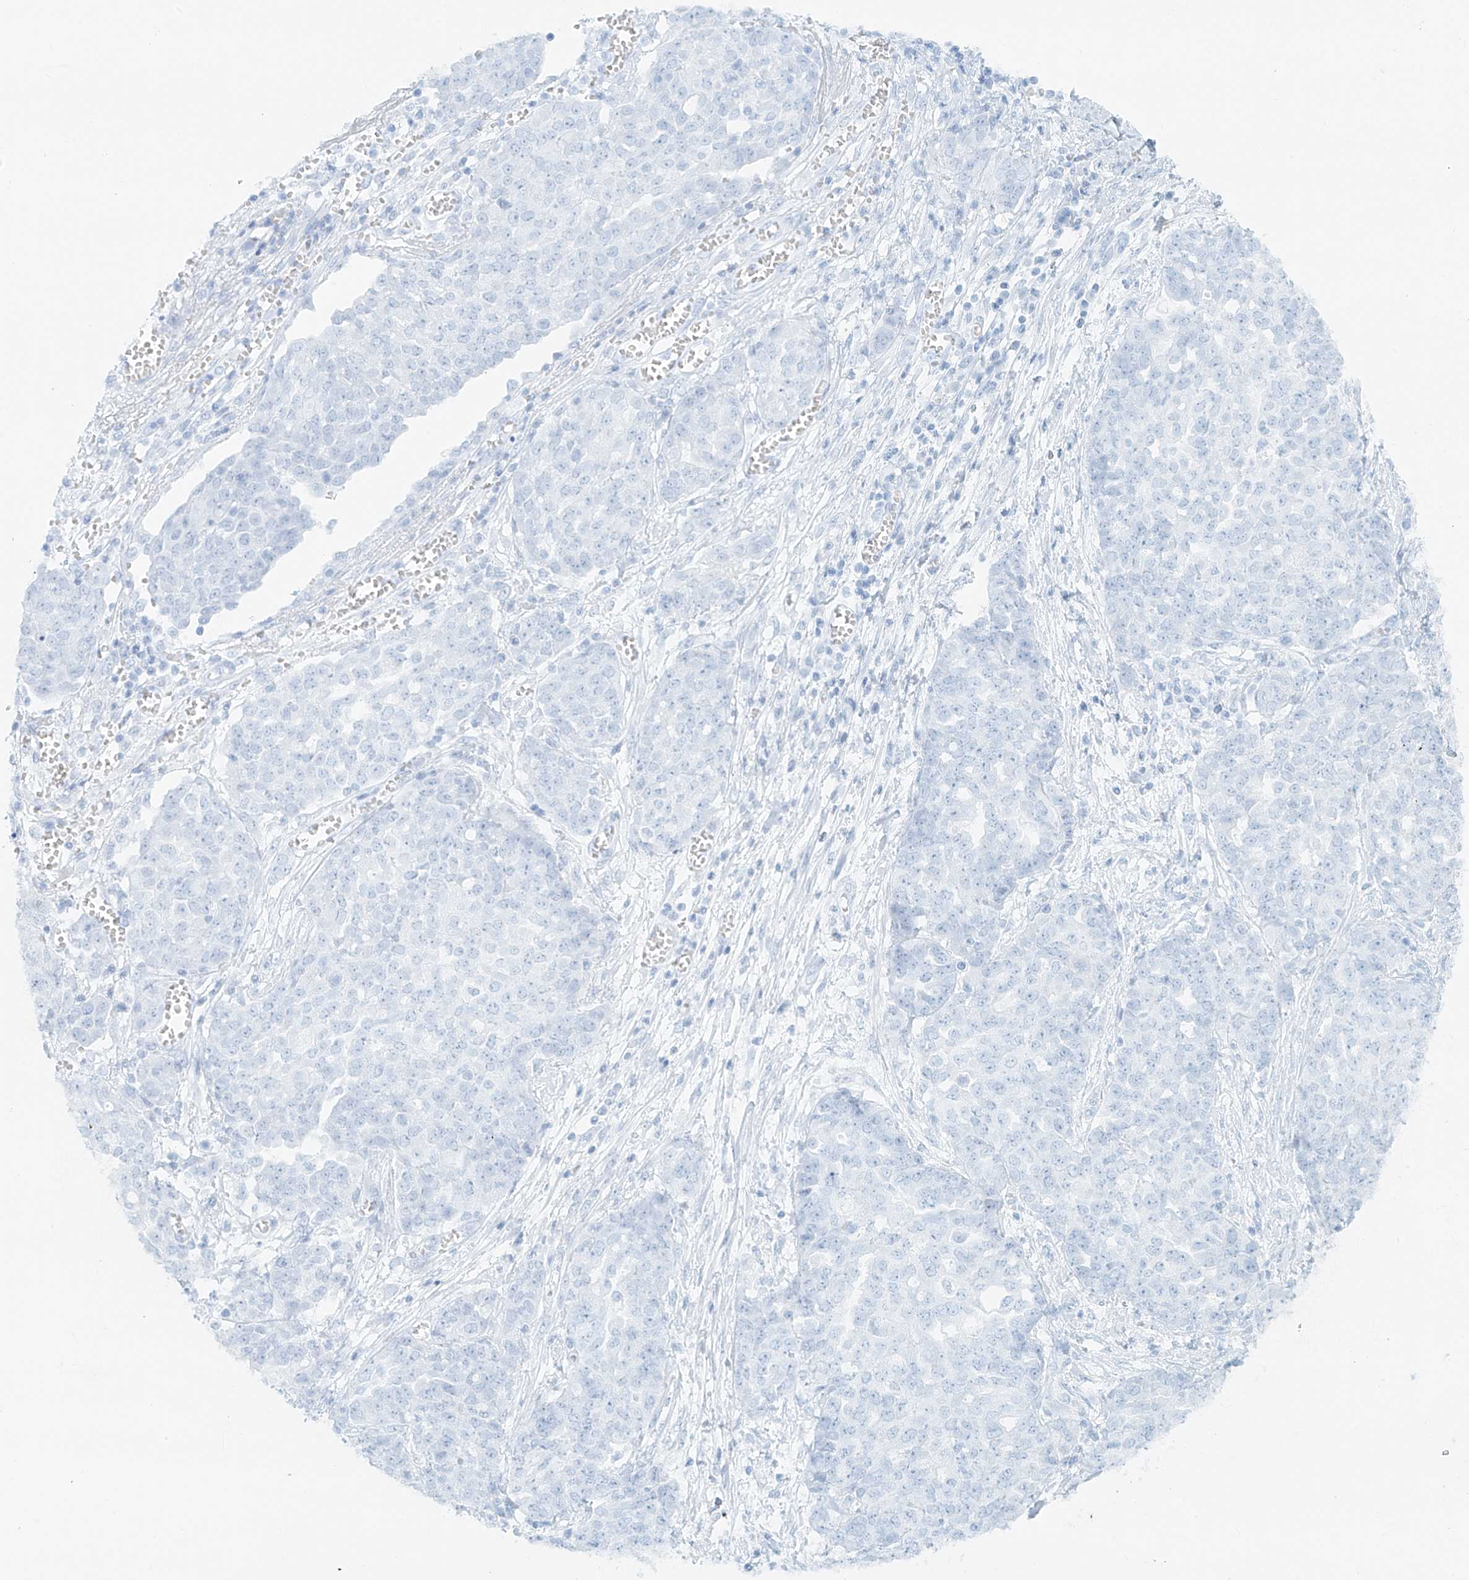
{"staining": {"intensity": "negative", "quantity": "none", "location": "none"}, "tissue": "ovarian cancer", "cell_type": "Tumor cells", "image_type": "cancer", "snomed": [{"axis": "morphology", "description": "Cystadenocarcinoma, serous, NOS"}, {"axis": "topography", "description": "Soft tissue"}, {"axis": "topography", "description": "Ovary"}], "caption": "DAB immunohistochemical staining of ovarian cancer reveals no significant positivity in tumor cells.", "gene": "UST", "patient": {"sex": "female", "age": 57}}